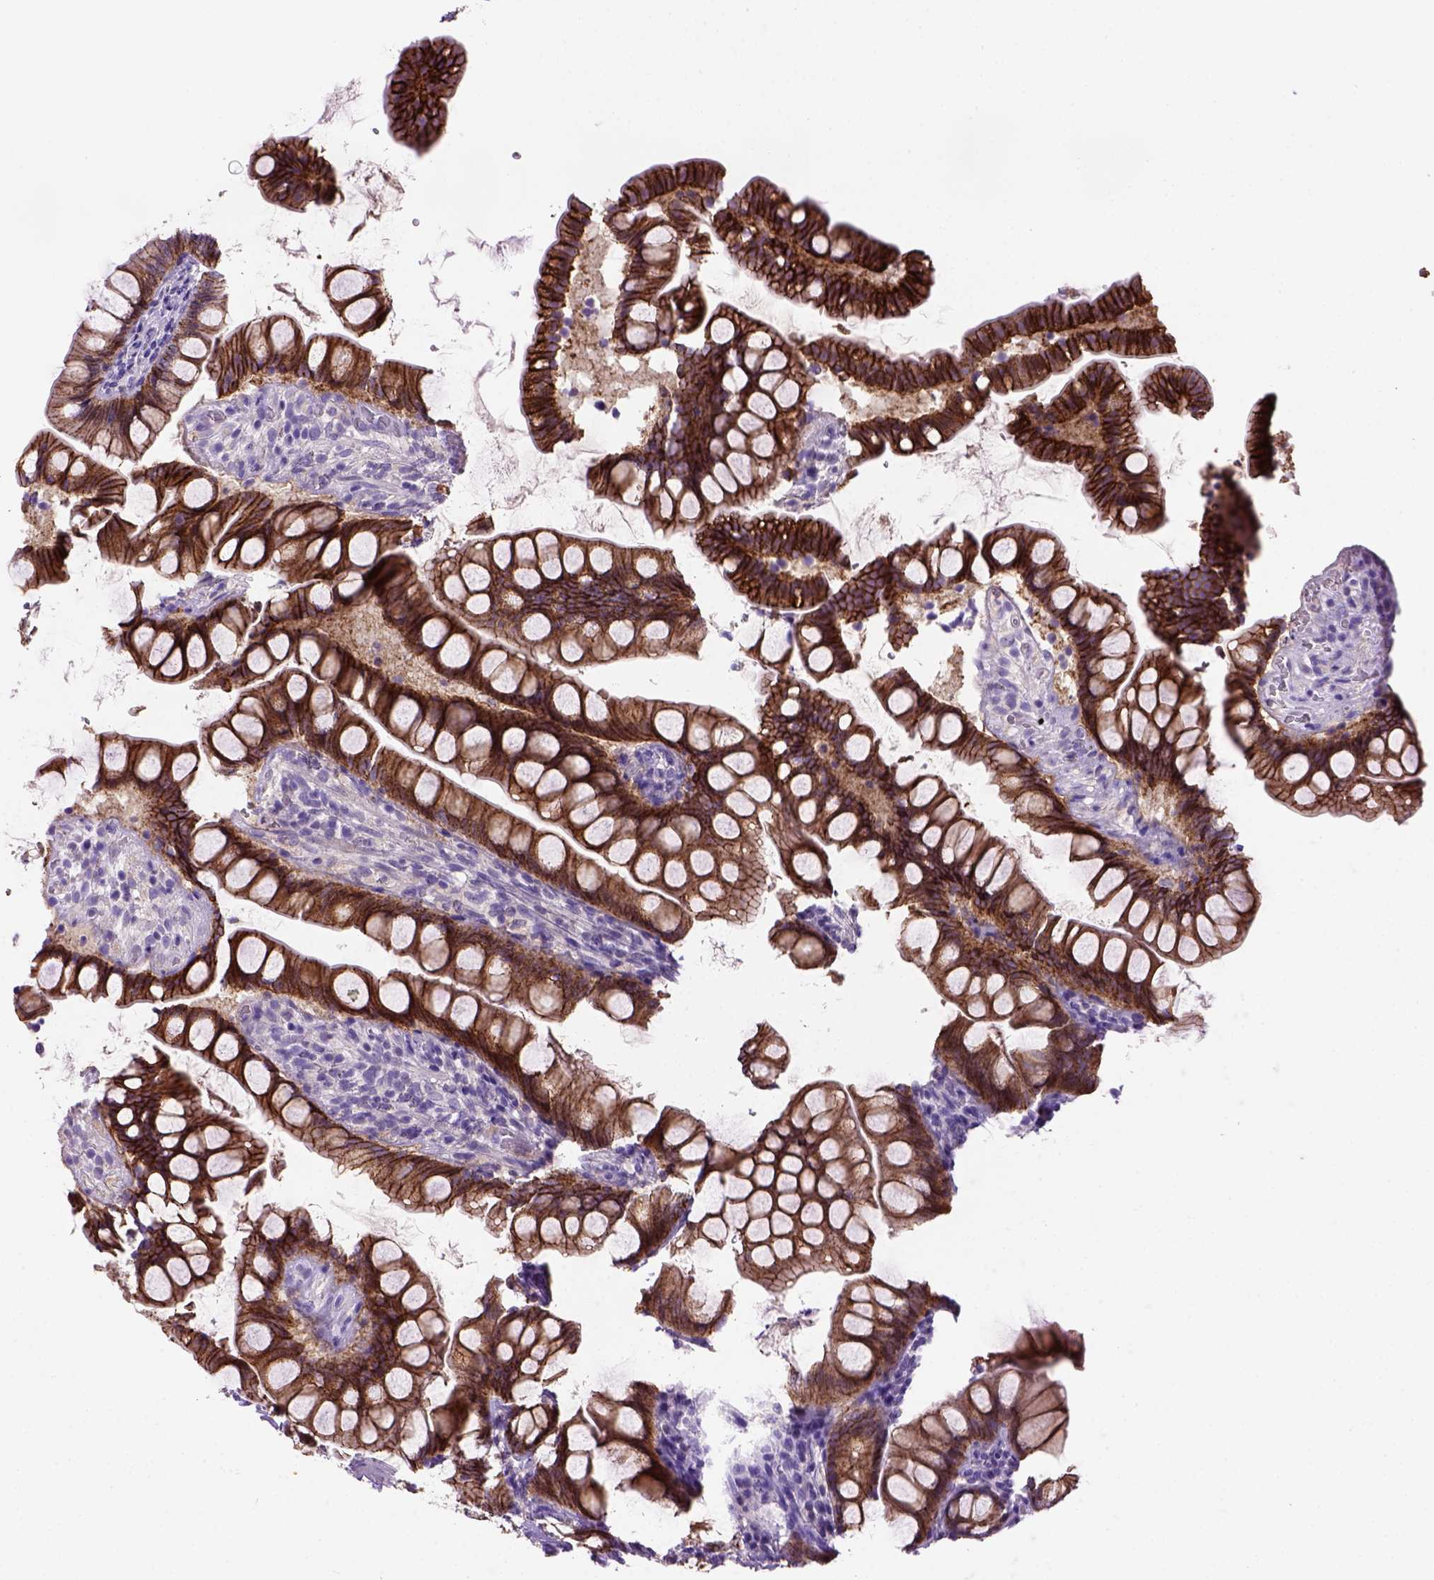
{"staining": {"intensity": "strong", "quantity": ">75%", "location": "cytoplasmic/membranous"}, "tissue": "small intestine", "cell_type": "Glandular cells", "image_type": "normal", "snomed": [{"axis": "morphology", "description": "Normal tissue, NOS"}, {"axis": "topography", "description": "Small intestine"}], "caption": "Small intestine stained with immunohistochemistry demonstrates strong cytoplasmic/membranous positivity in approximately >75% of glandular cells. The staining was performed using DAB (3,3'-diaminobenzidine), with brown indicating positive protein expression. Nuclei are stained blue with hematoxylin.", "gene": "CDH1", "patient": {"sex": "male", "age": 70}}